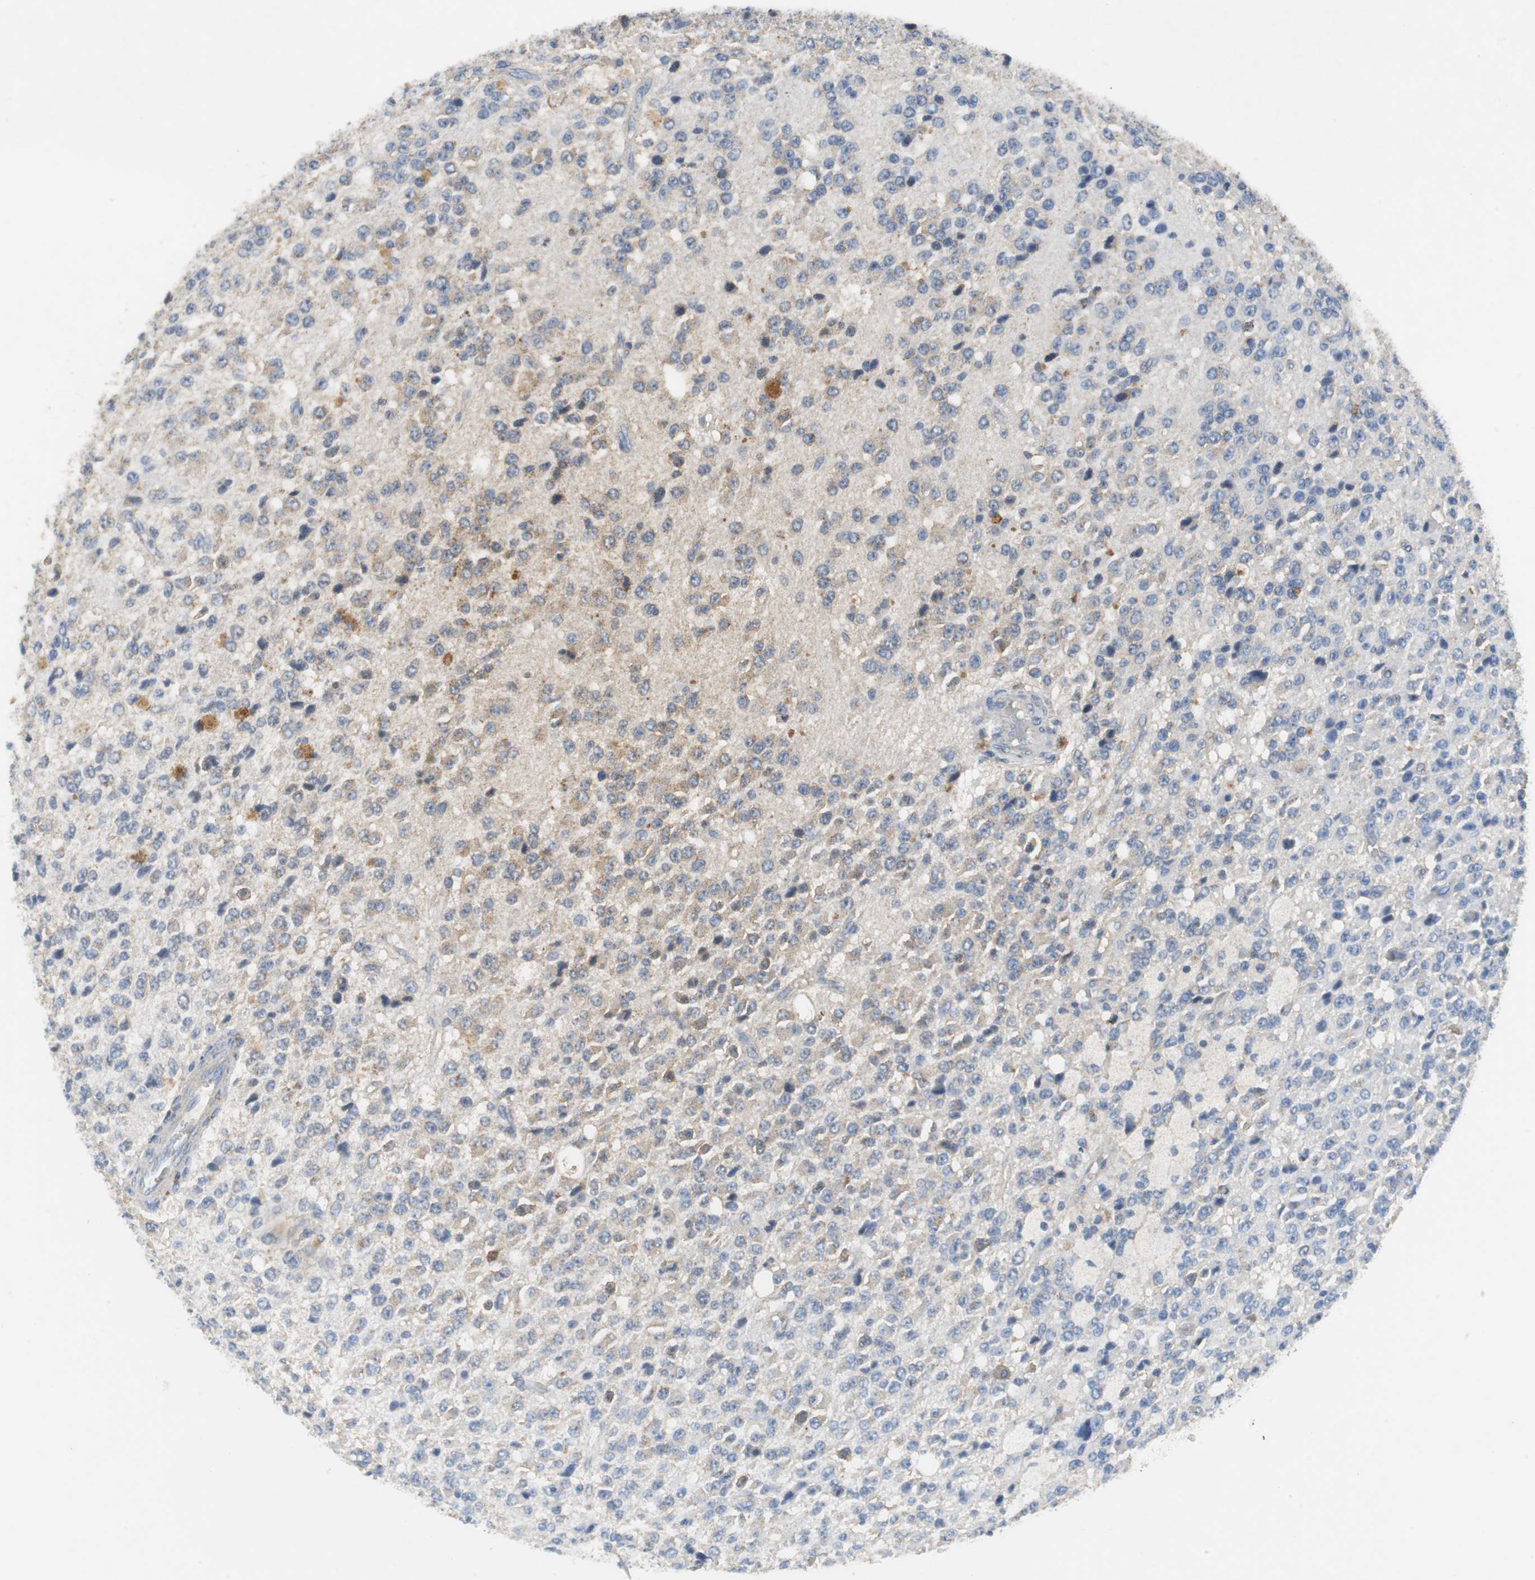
{"staining": {"intensity": "weak", "quantity": "25%-75%", "location": "cytoplasmic/membranous"}, "tissue": "glioma", "cell_type": "Tumor cells", "image_type": "cancer", "snomed": [{"axis": "morphology", "description": "Glioma, malignant, High grade"}, {"axis": "topography", "description": "pancreas cauda"}], "caption": "About 25%-75% of tumor cells in human glioma display weak cytoplasmic/membranous protein positivity as visualized by brown immunohistochemical staining.", "gene": "VBP1", "patient": {"sex": "male", "age": 60}}